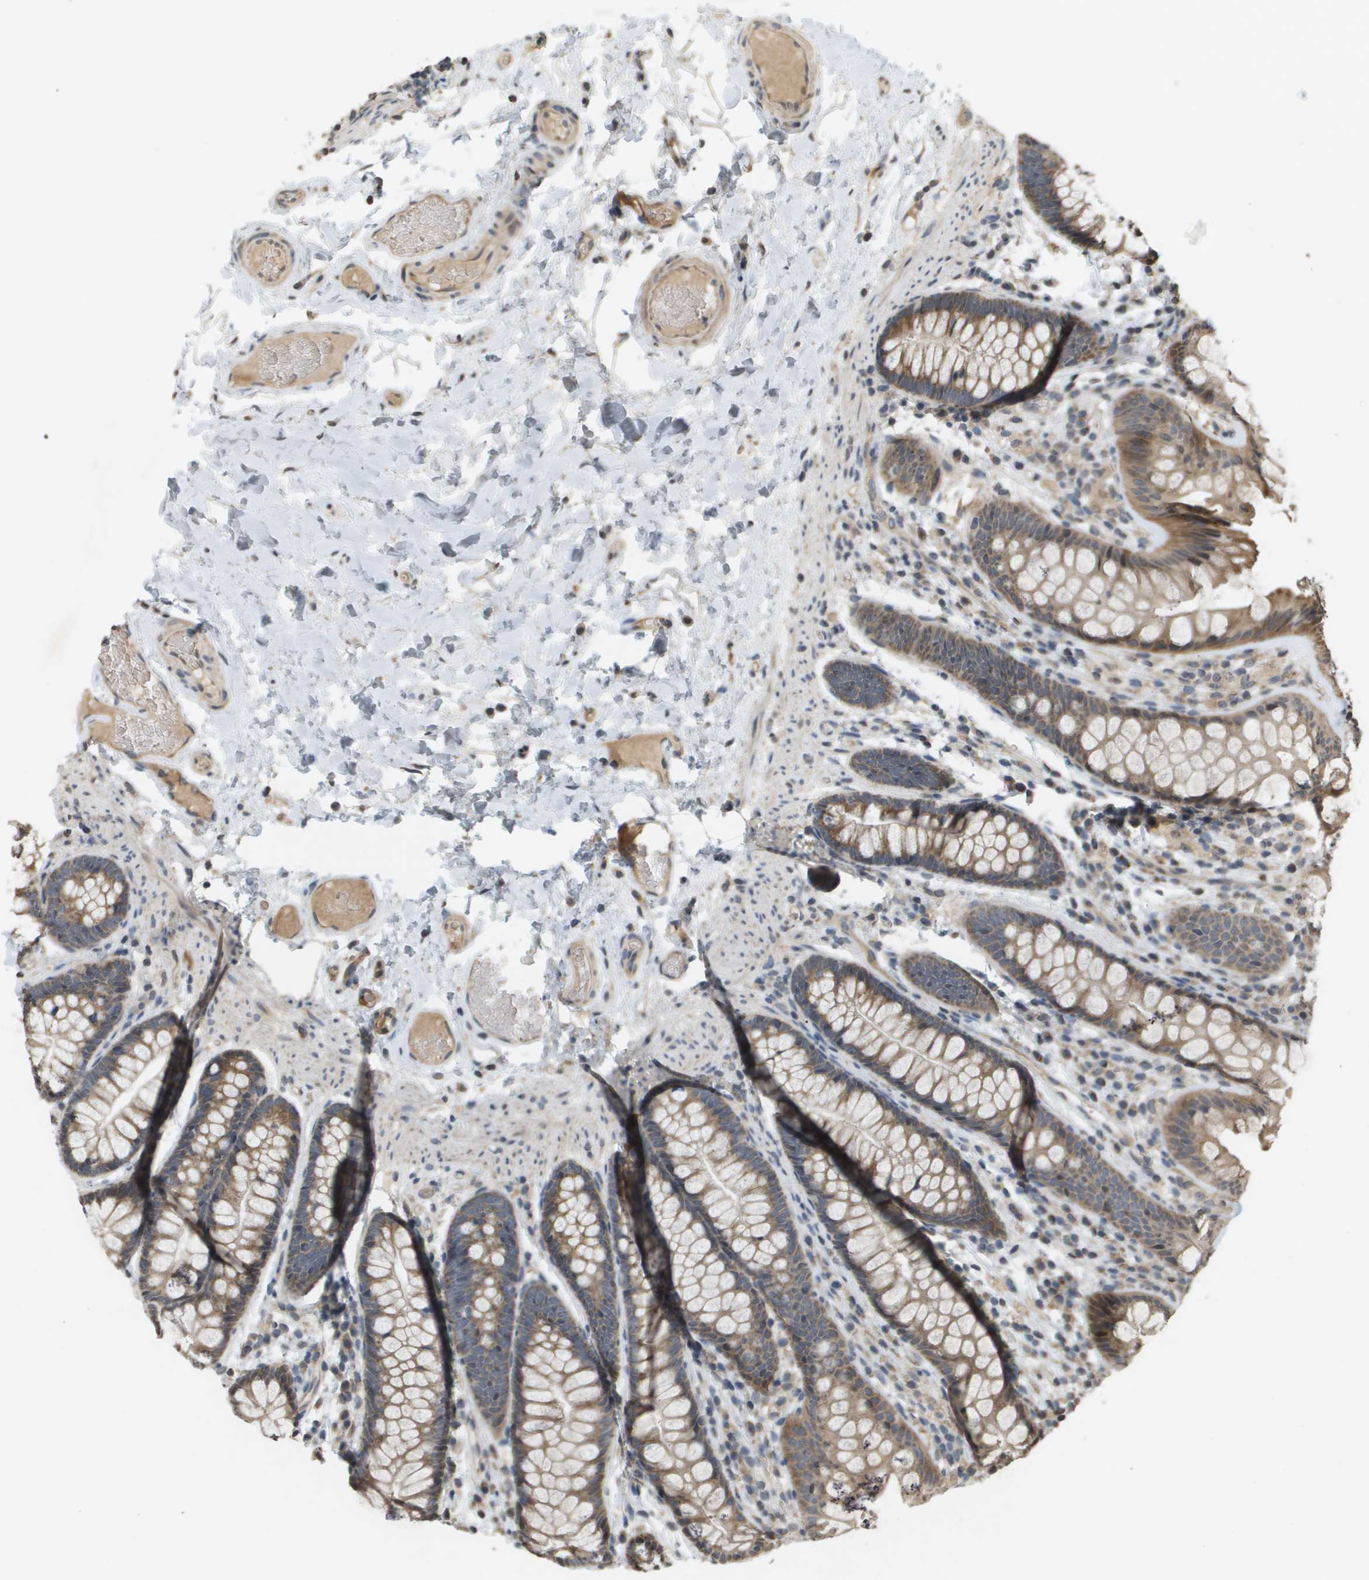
{"staining": {"intensity": "weak", "quantity": ">75%", "location": "cytoplasmic/membranous"}, "tissue": "colon", "cell_type": "Endothelial cells", "image_type": "normal", "snomed": [{"axis": "morphology", "description": "Normal tissue, NOS"}, {"axis": "topography", "description": "Colon"}], "caption": "IHC histopathology image of benign colon: colon stained using immunohistochemistry (IHC) reveals low levels of weak protein expression localized specifically in the cytoplasmic/membranous of endothelial cells, appearing as a cytoplasmic/membranous brown color.", "gene": "RAB21", "patient": {"sex": "female", "age": 56}}